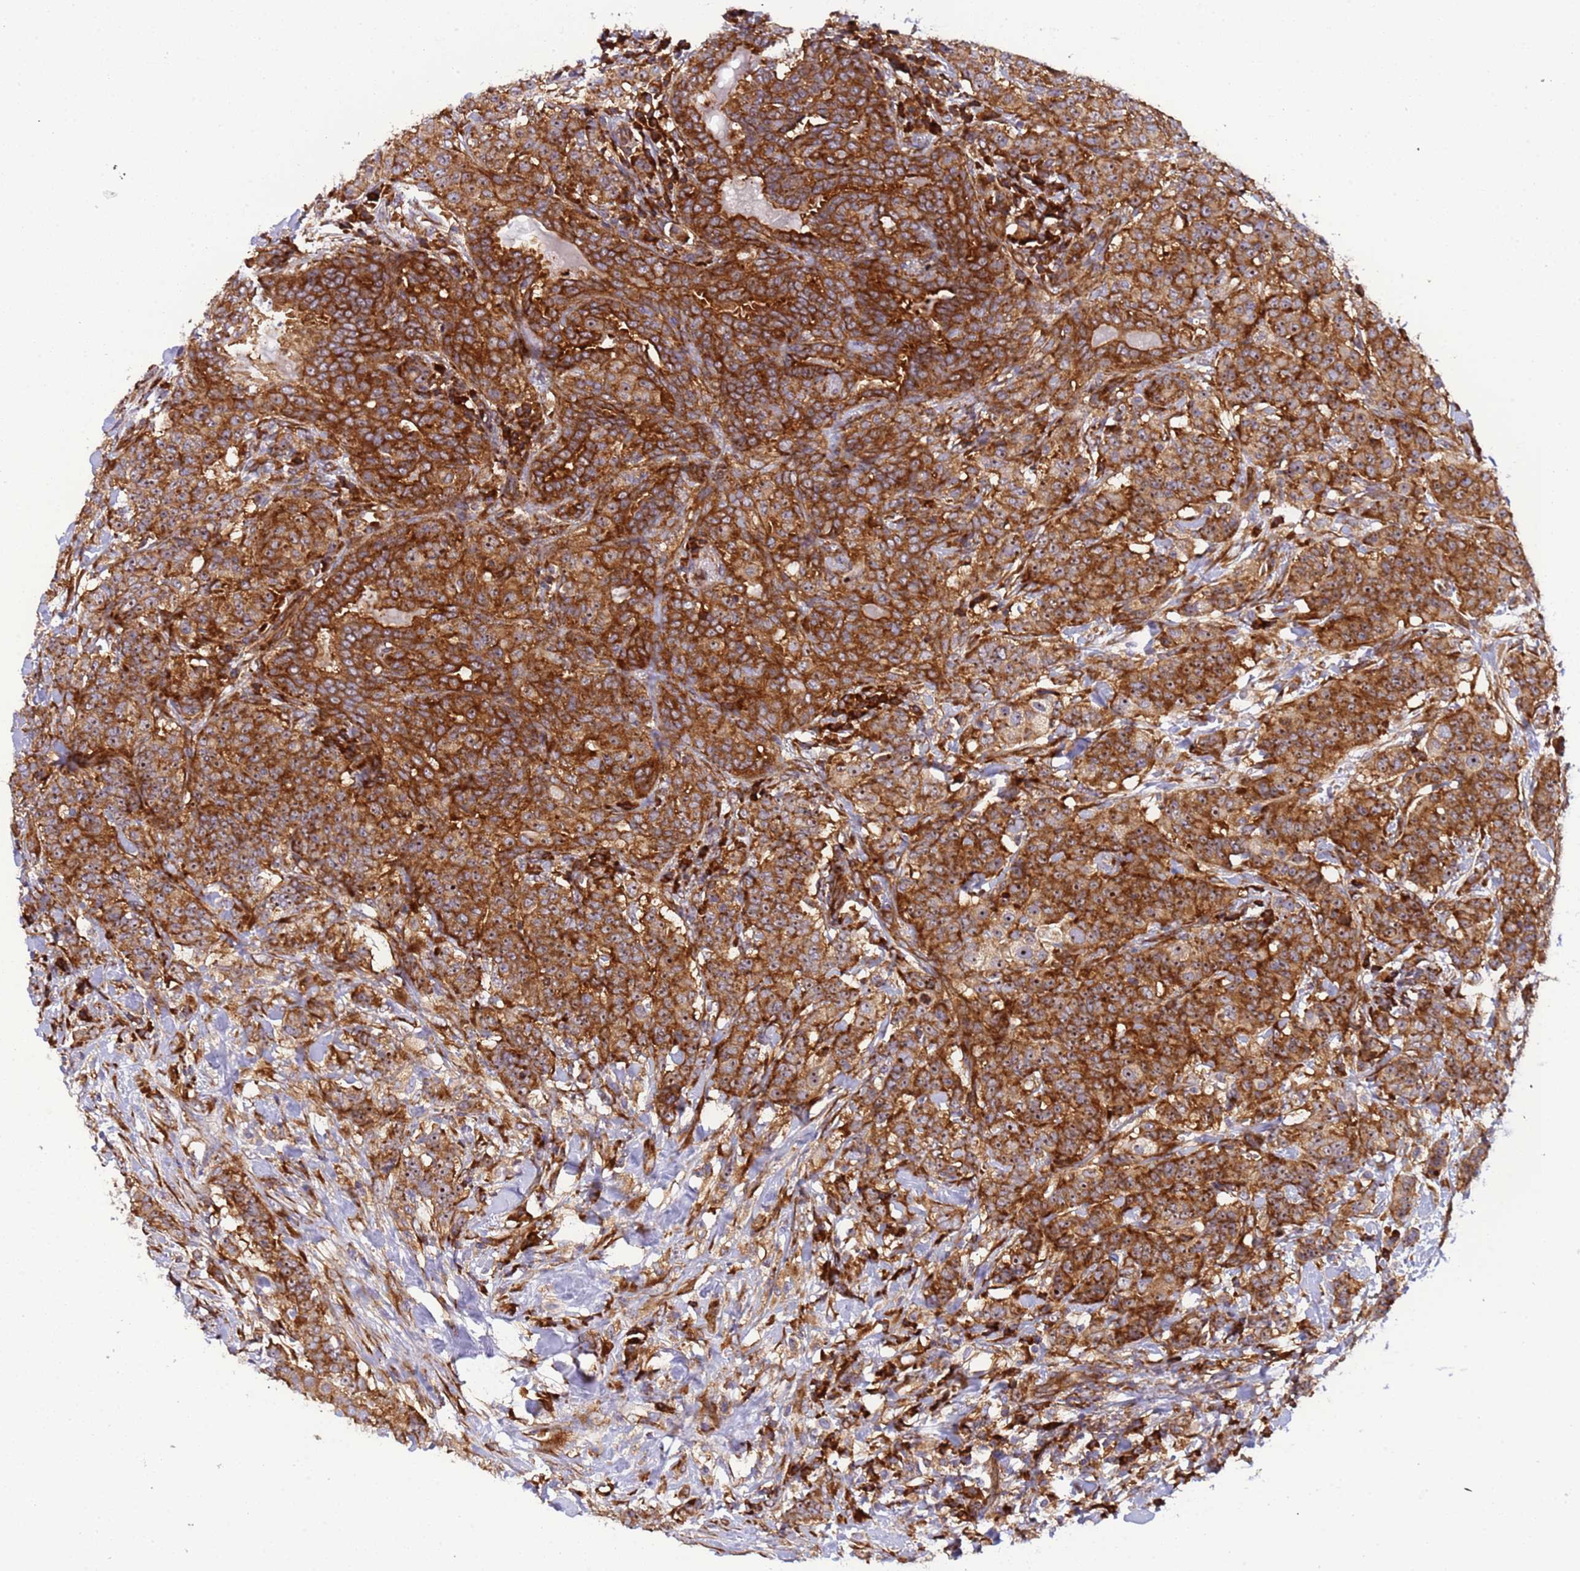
{"staining": {"intensity": "strong", "quantity": ">75%", "location": "cytoplasmic/membranous"}, "tissue": "breast cancer", "cell_type": "Tumor cells", "image_type": "cancer", "snomed": [{"axis": "morphology", "description": "Duct carcinoma"}, {"axis": "topography", "description": "Breast"}], "caption": "Protein positivity by IHC displays strong cytoplasmic/membranous positivity in approximately >75% of tumor cells in breast cancer.", "gene": "RPL36", "patient": {"sex": "female", "age": 40}}